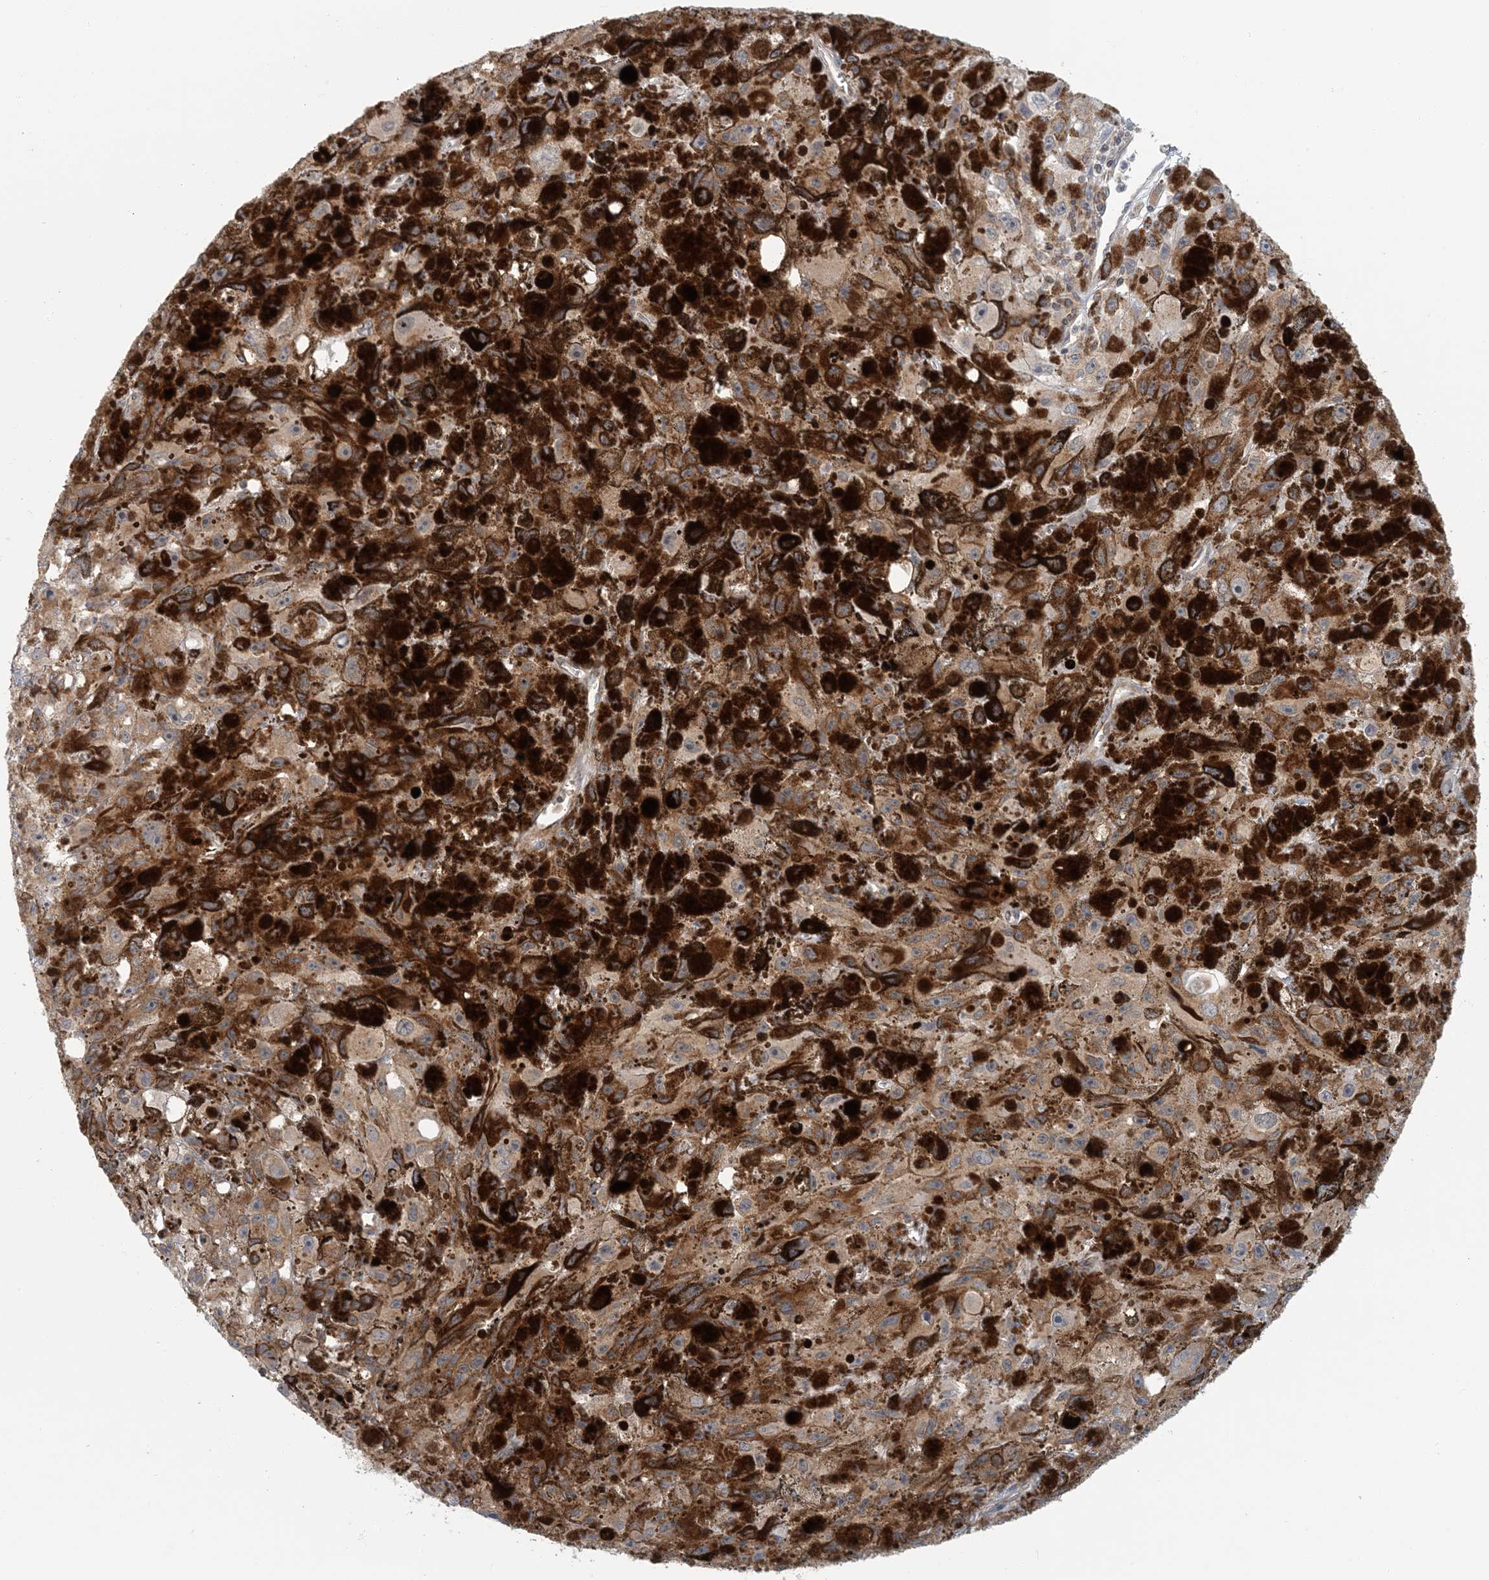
{"staining": {"intensity": "moderate", "quantity": ">75%", "location": "cytoplasmic/membranous"}, "tissue": "melanoma", "cell_type": "Tumor cells", "image_type": "cancer", "snomed": [{"axis": "morphology", "description": "Malignant melanoma, NOS"}, {"axis": "topography", "description": "Skin"}], "caption": "IHC (DAB (3,3'-diaminobenzidine)) staining of malignant melanoma reveals moderate cytoplasmic/membranous protein positivity in about >75% of tumor cells.", "gene": "ATP13A2", "patient": {"sex": "female", "age": 104}}